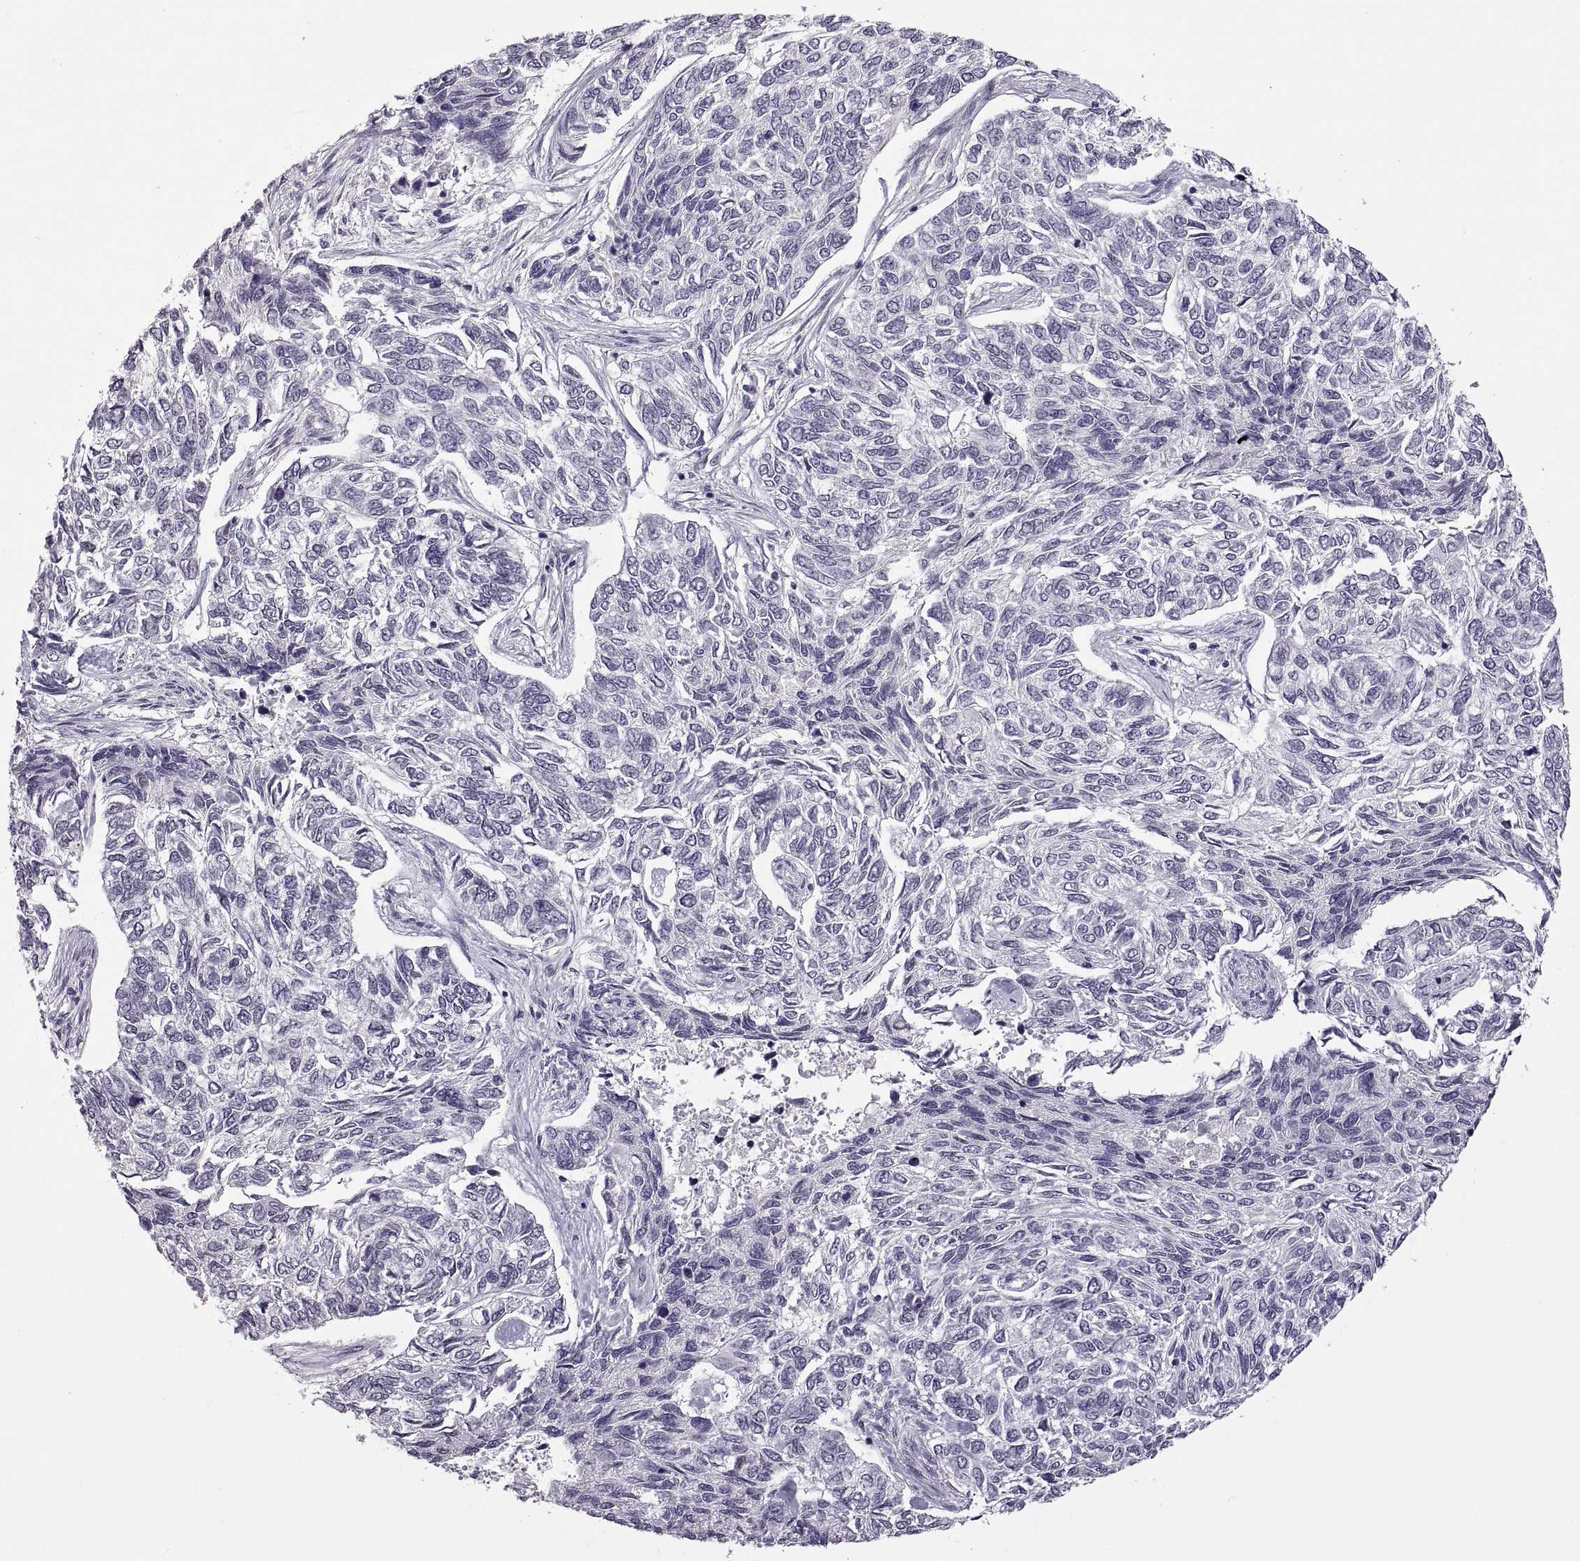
{"staining": {"intensity": "negative", "quantity": "none", "location": "none"}, "tissue": "skin cancer", "cell_type": "Tumor cells", "image_type": "cancer", "snomed": [{"axis": "morphology", "description": "Basal cell carcinoma"}, {"axis": "topography", "description": "Skin"}], "caption": "The immunohistochemistry photomicrograph has no significant positivity in tumor cells of skin cancer tissue.", "gene": "NEK2", "patient": {"sex": "female", "age": 65}}